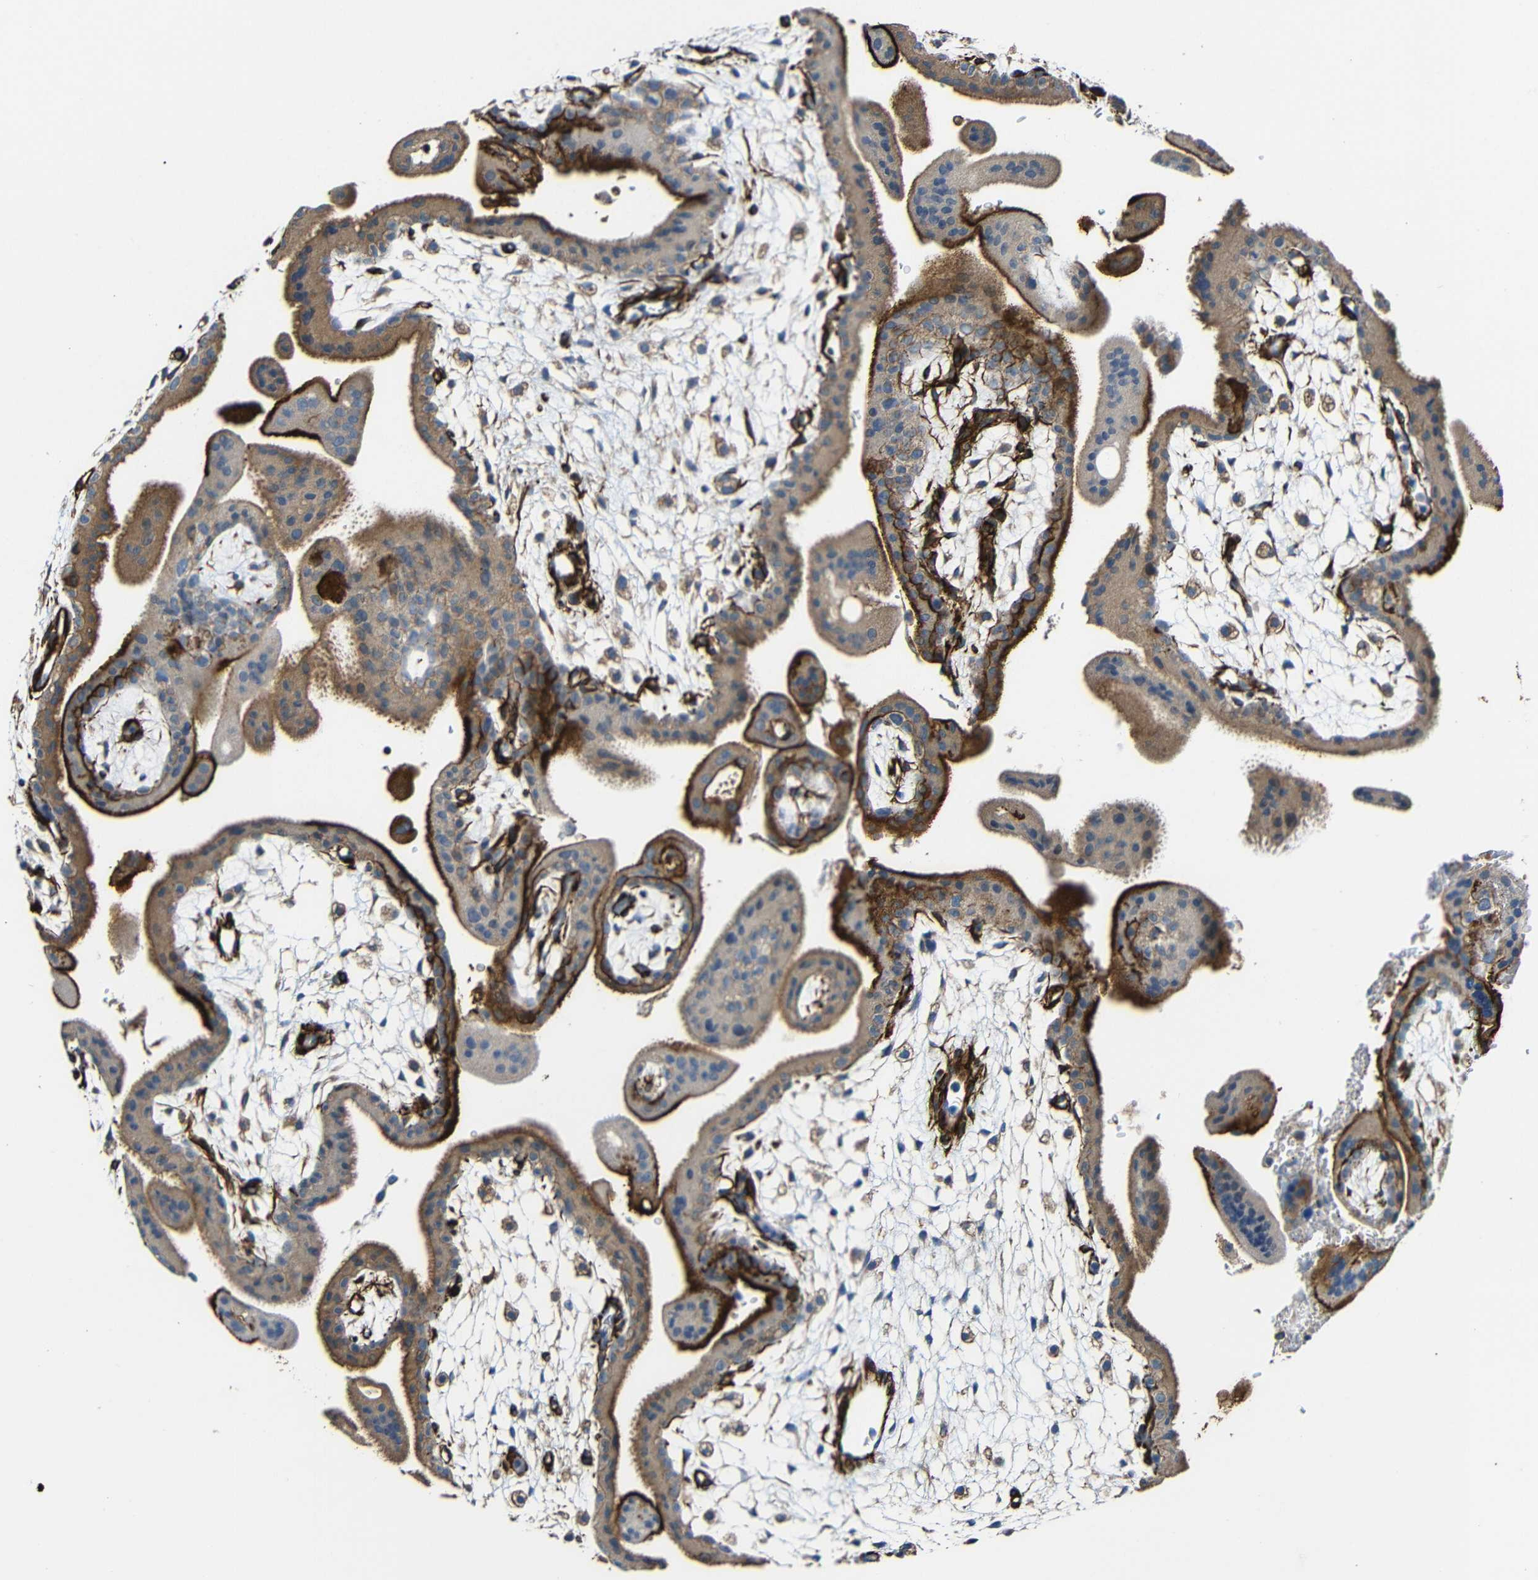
{"staining": {"intensity": "moderate", "quantity": ">75%", "location": "cytoplasmic/membranous"}, "tissue": "placenta", "cell_type": "Decidual cells", "image_type": "normal", "snomed": [{"axis": "morphology", "description": "Normal tissue, NOS"}, {"axis": "topography", "description": "Placenta"}], "caption": "The micrograph exhibits a brown stain indicating the presence of a protein in the cytoplasmic/membranous of decidual cells in placenta. (brown staining indicates protein expression, while blue staining denotes nuclei).", "gene": "IGSF10", "patient": {"sex": "female", "age": 35}}